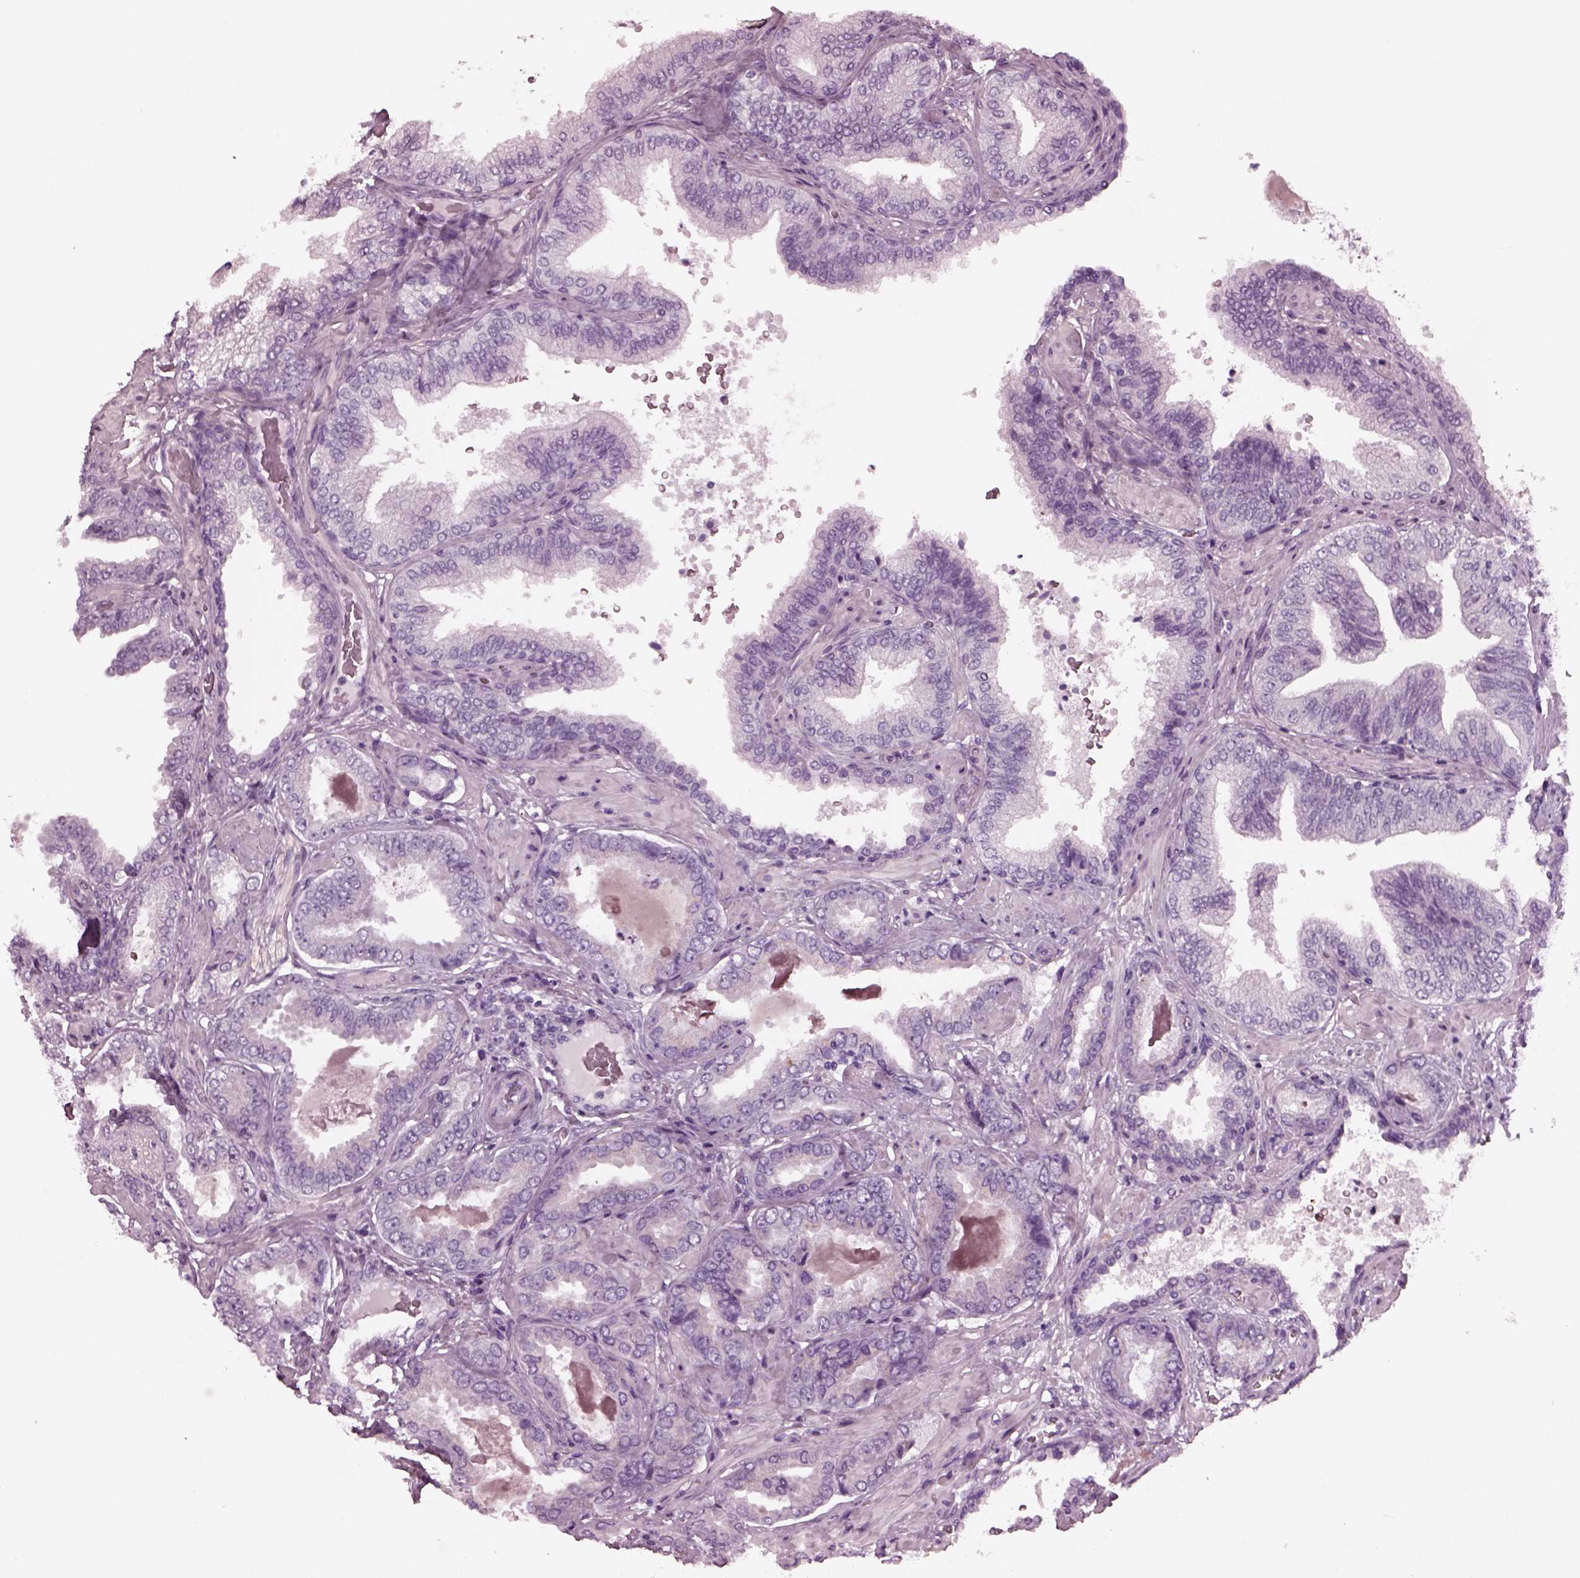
{"staining": {"intensity": "negative", "quantity": "none", "location": "none"}, "tissue": "prostate cancer", "cell_type": "Tumor cells", "image_type": "cancer", "snomed": [{"axis": "morphology", "description": "Adenocarcinoma, NOS"}, {"axis": "topography", "description": "Prostate"}], "caption": "An IHC micrograph of prostate adenocarcinoma is shown. There is no staining in tumor cells of prostate adenocarcinoma.", "gene": "TPPP2", "patient": {"sex": "male", "age": 64}}